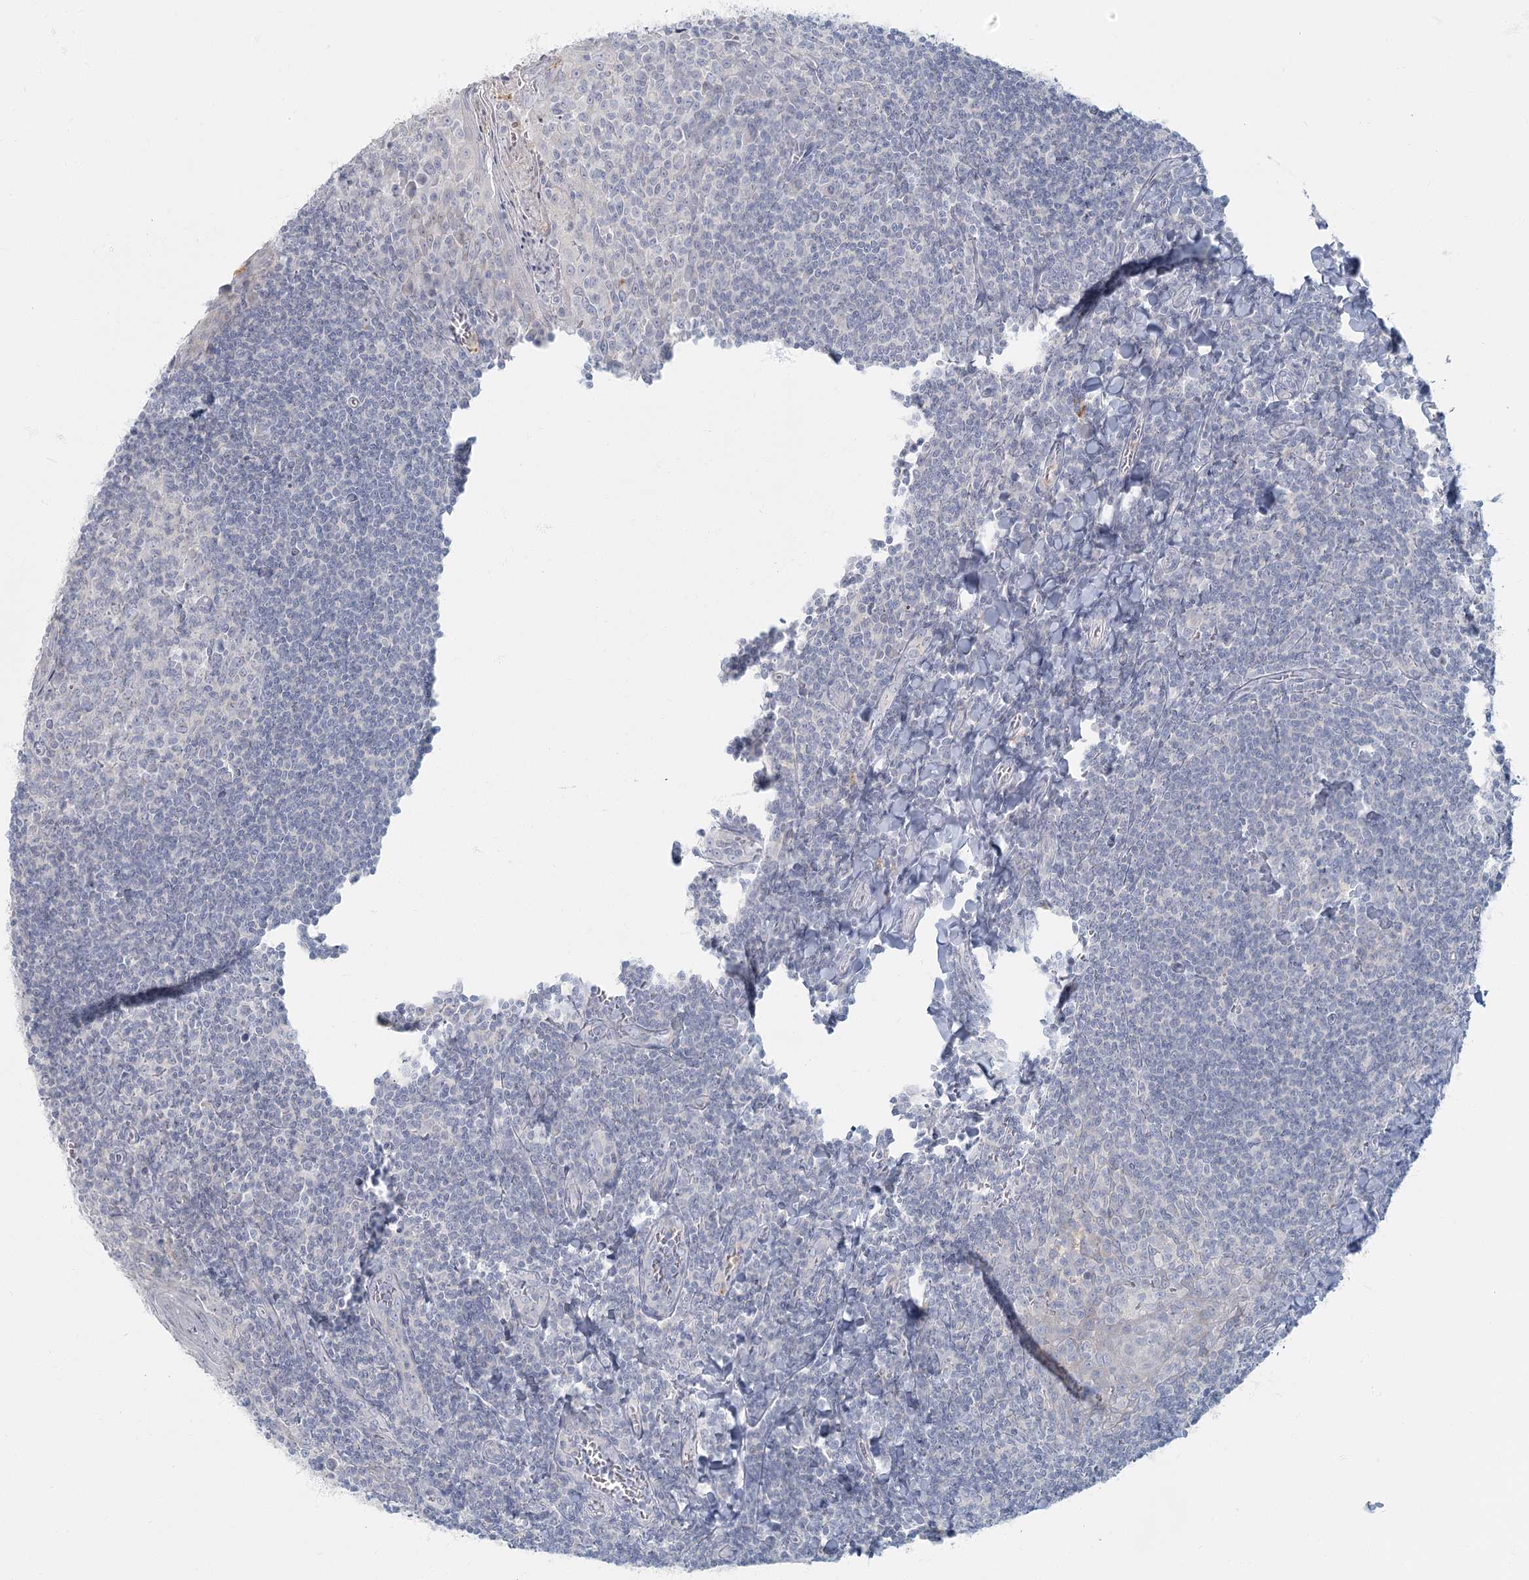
{"staining": {"intensity": "negative", "quantity": "none", "location": "none"}, "tissue": "tonsil", "cell_type": "Germinal center cells", "image_type": "normal", "snomed": [{"axis": "morphology", "description": "Normal tissue, NOS"}, {"axis": "topography", "description": "Tonsil"}], "caption": "Germinal center cells show no significant staining in unremarkable tonsil. (Brightfield microscopy of DAB (3,3'-diaminobenzidine) immunohistochemistry at high magnification).", "gene": "FAM110C", "patient": {"sex": "male", "age": 27}}